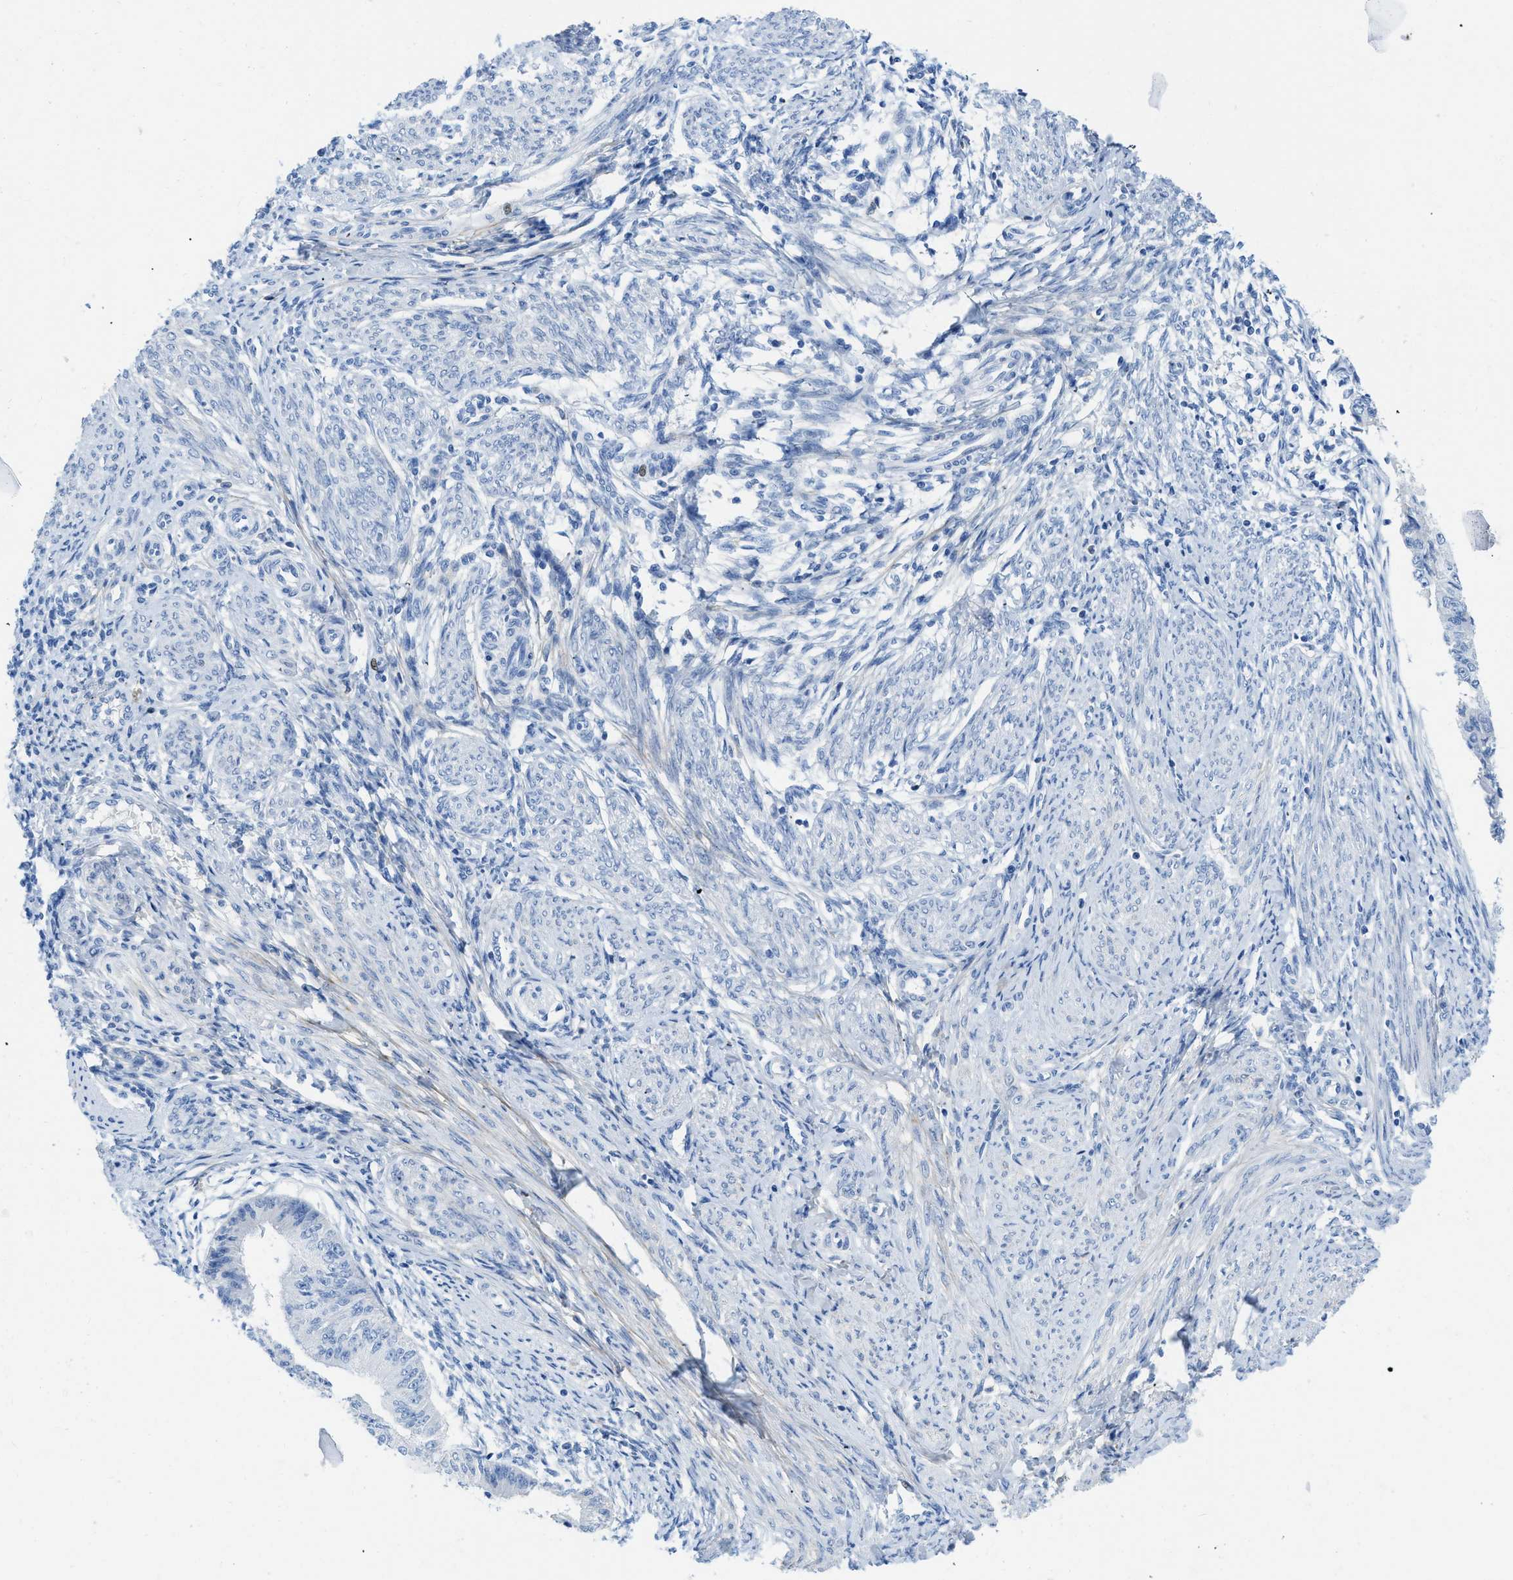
{"staining": {"intensity": "negative", "quantity": "none", "location": "none"}, "tissue": "endometrial cancer", "cell_type": "Tumor cells", "image_type": "cancer", "snomed": [{"axis": "morphology", "description": "Adenocarcinoma, NOS"}, {"axis": "topography", "description": "Endometrium"}], "caption": "A high-resolution photomicrograph shows IHC staining of endometrial cancer (adenocarcinoma), which shows no significant expression in tumor cells.", "gene": "COL3A1", "patient": {"sex": "female", "age": 32}}